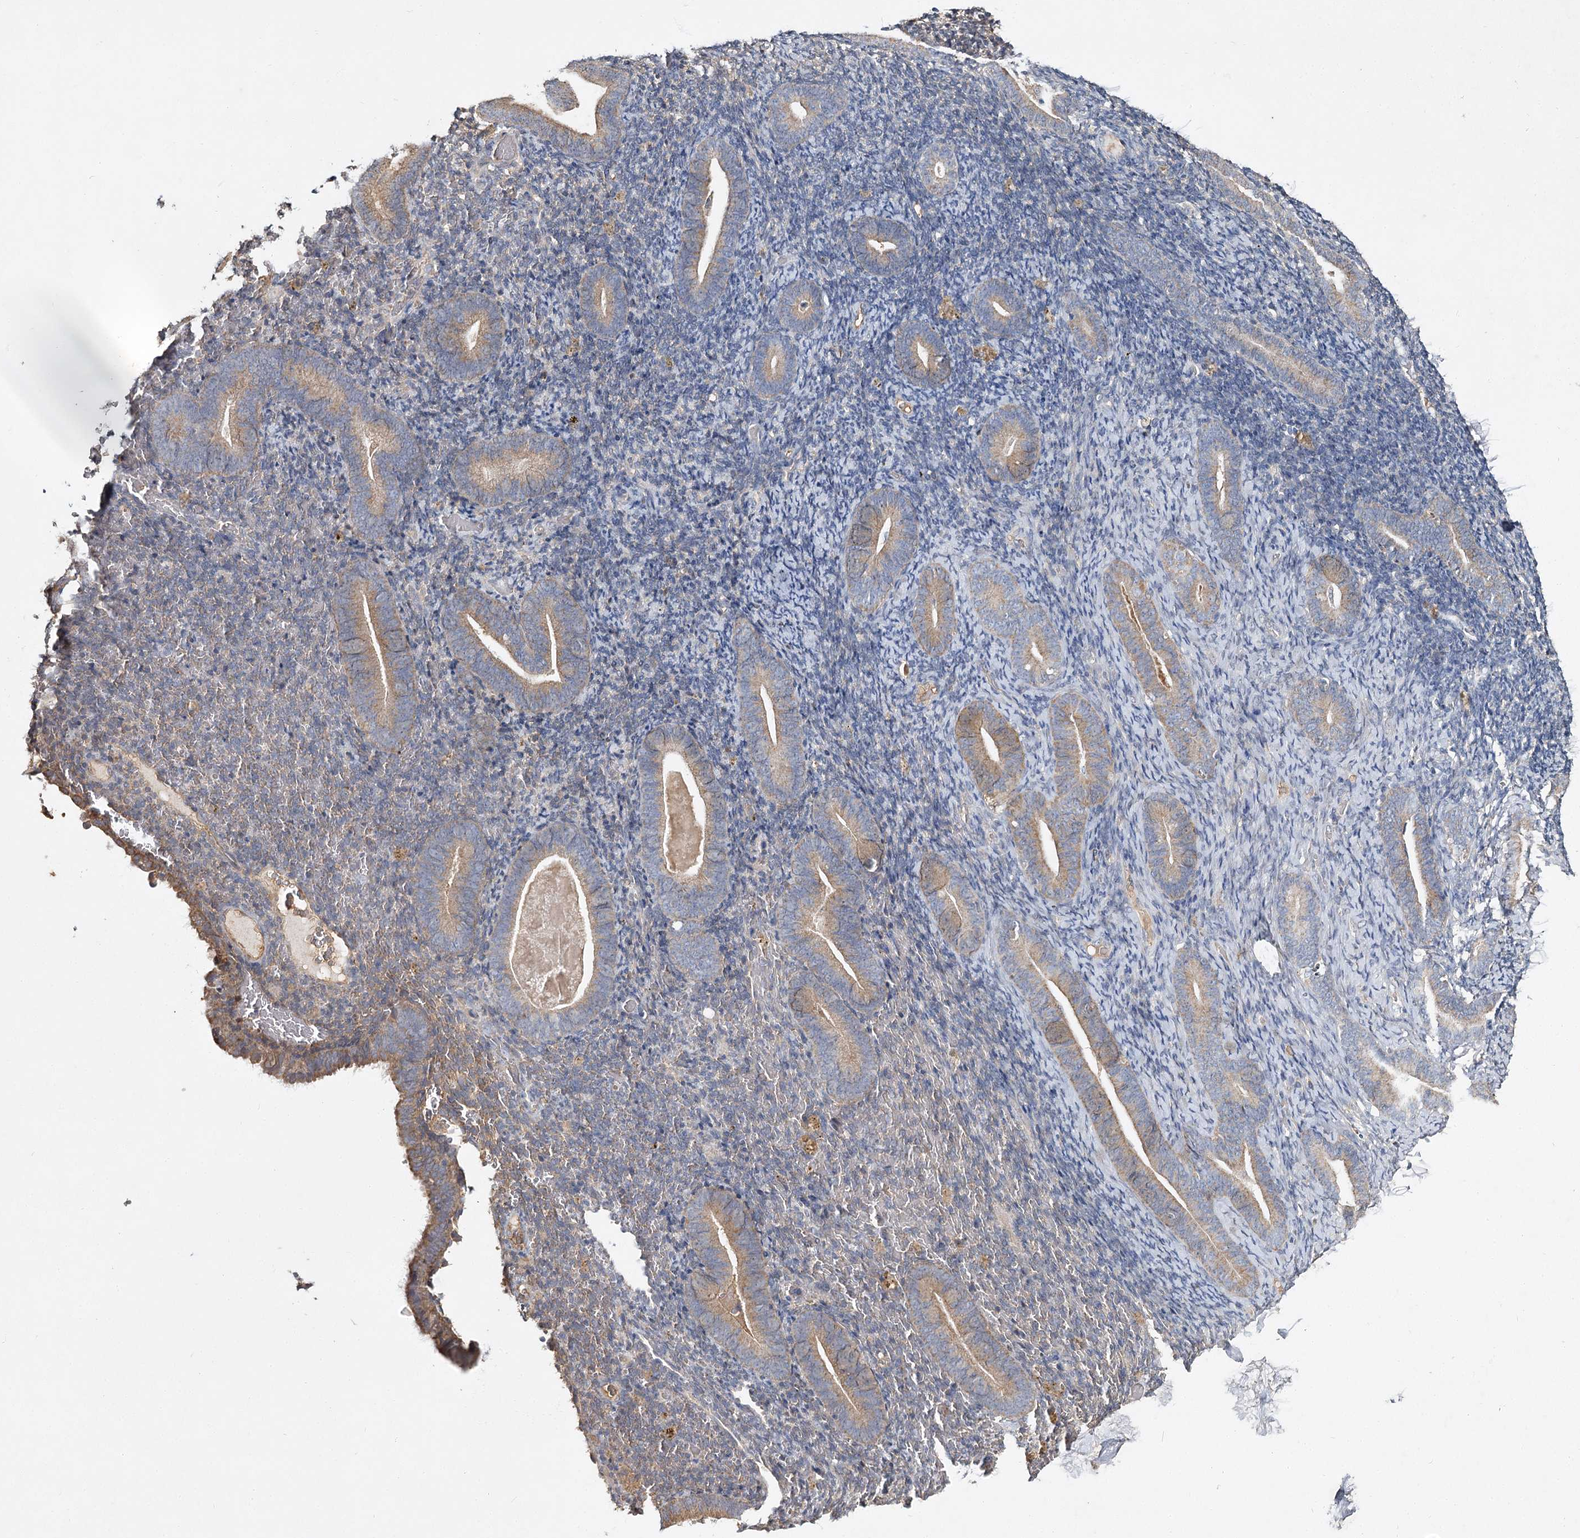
{"staining": {"intensity": "negative", "quantity": "none", "location": "none"}, "tissue": "endometrium", "cell_type": "Cells in endometrial stroma", "image_type": "normal", "snomed": [{"axis": "morphology", "description": "Normal tissue, NOS"}, {"axis": "topography", "description": "Endometrium"}], "caption": "Immunohistochemistry photomicrograph of benign human endometrium stained for a protein (brown), which reveals no staining in cells in endometrial stroma.", "gene": "MFN1", "patient": {"sex": "female", "age": 51}}